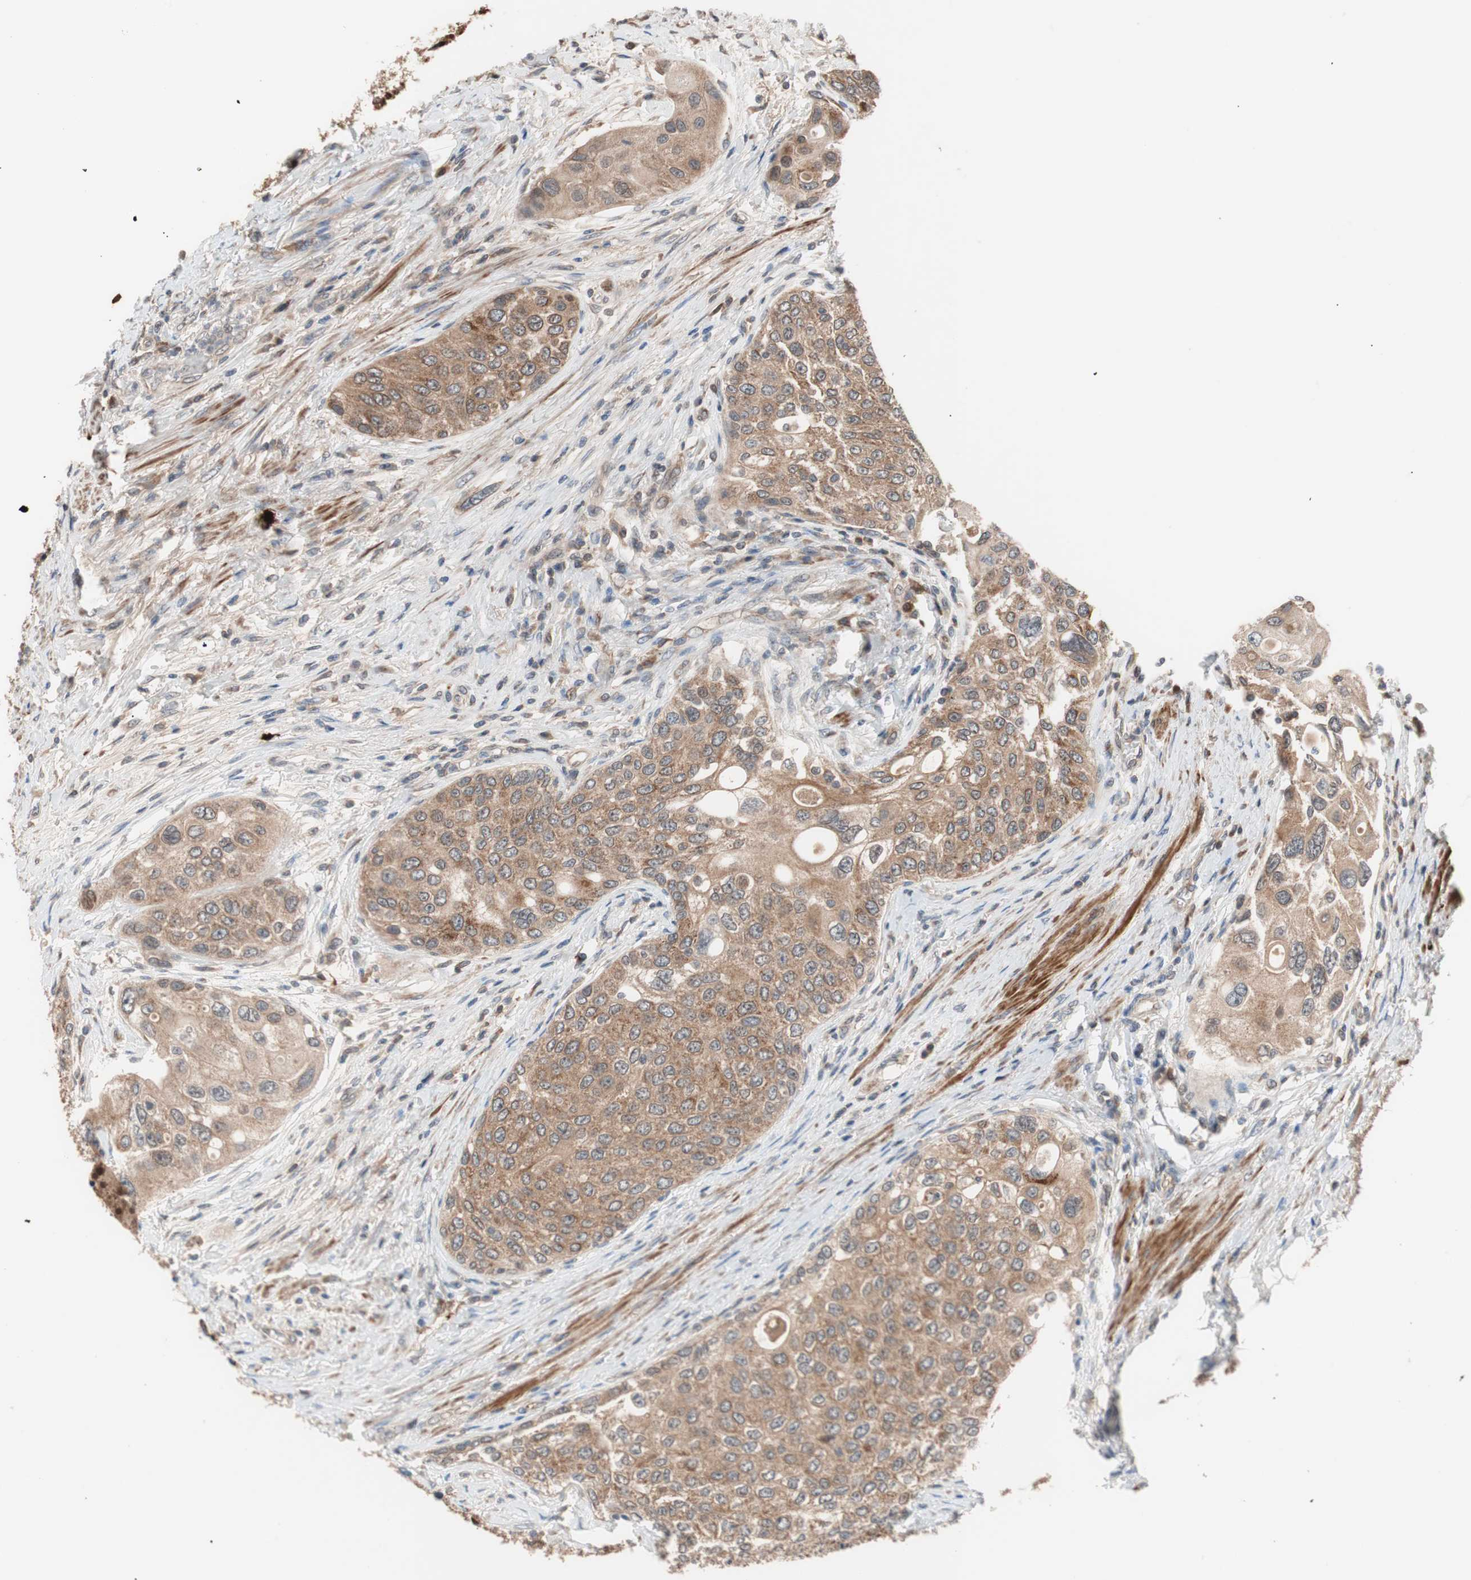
{"staining": {"intensity": "moderate", "quantity": ">75%", "location": "cytoplasmic/membranous"}, "tissue": "urothelial cancer", "cell_type": "Tumor cells", "image_type": "cancer", "snomed": [{"axis": "morphology", "description": "Urothelial carcinoma, High grade"}, {"axis": "topography", "description": "Urinary bladder"}], "caption": "About >75% of tumor cells in urothelial cancer demonstrate moderate cytoplasmic/membranous protein expression as visualized by brown immunohistochemical staining.", "gene": "HMBS", "patient": {"sex": "female", "age": 56}}